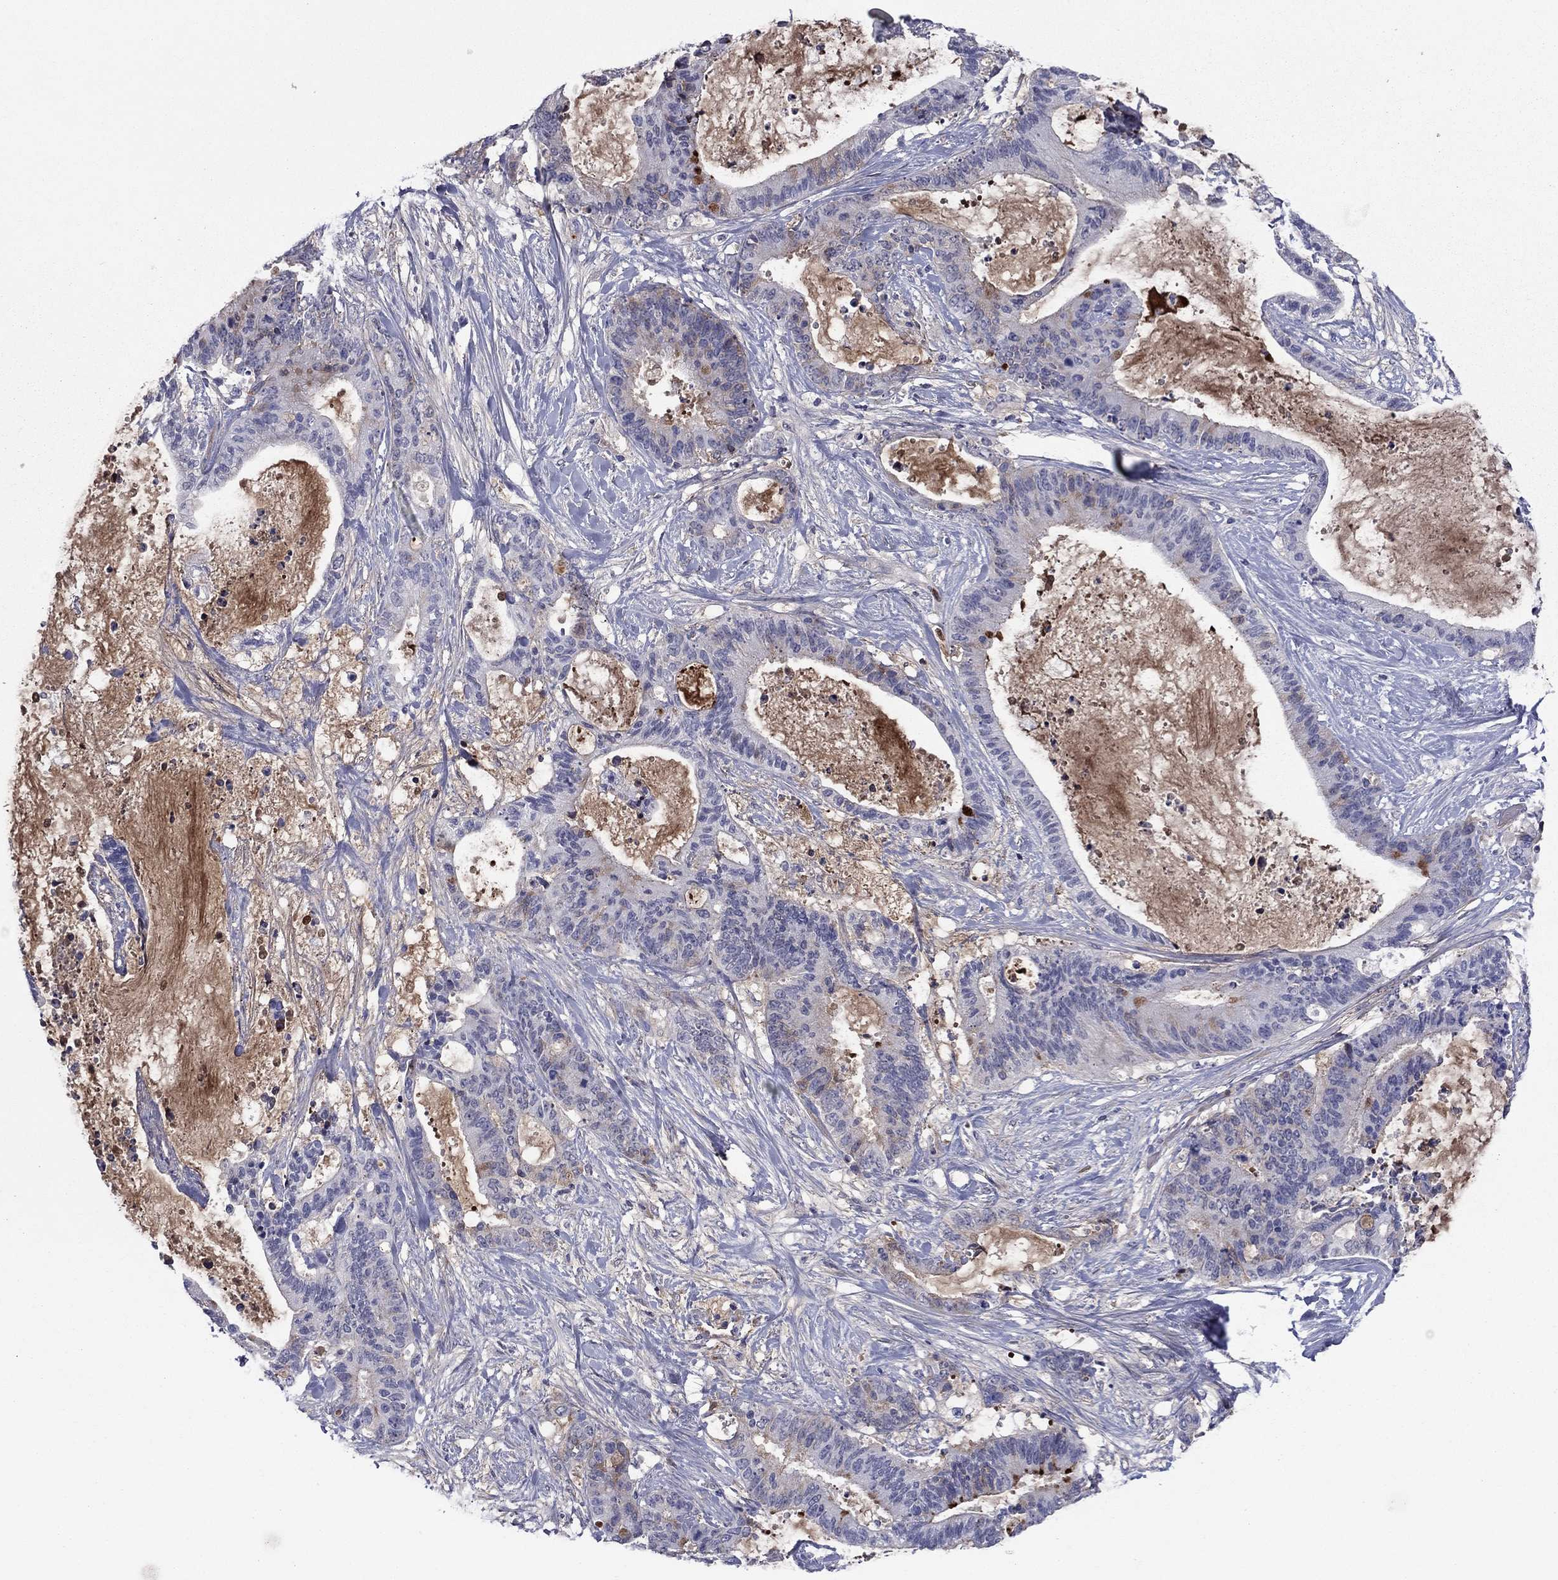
{"staining": {"intensity": "moderate", "quantity": "<25%", "location": "cytoplasmic/membranous"}, "tissue": "liver cancer", "cell_type": "Tumor cells", "image_type": "cancer", "snomed": [{"axis": "morphology", "description": "Cholangiocarcinoma"}, {"axis": "topography", "description": "Liver"}], "caption": "Tumor cells demonstrate low levels of moderate cytoplasmic/membranous positivity in approximately <25% of cells in human liver cholangiocarcinoma.", "gene": "HPX", "patient": {"sex": "female", "age": 73}}